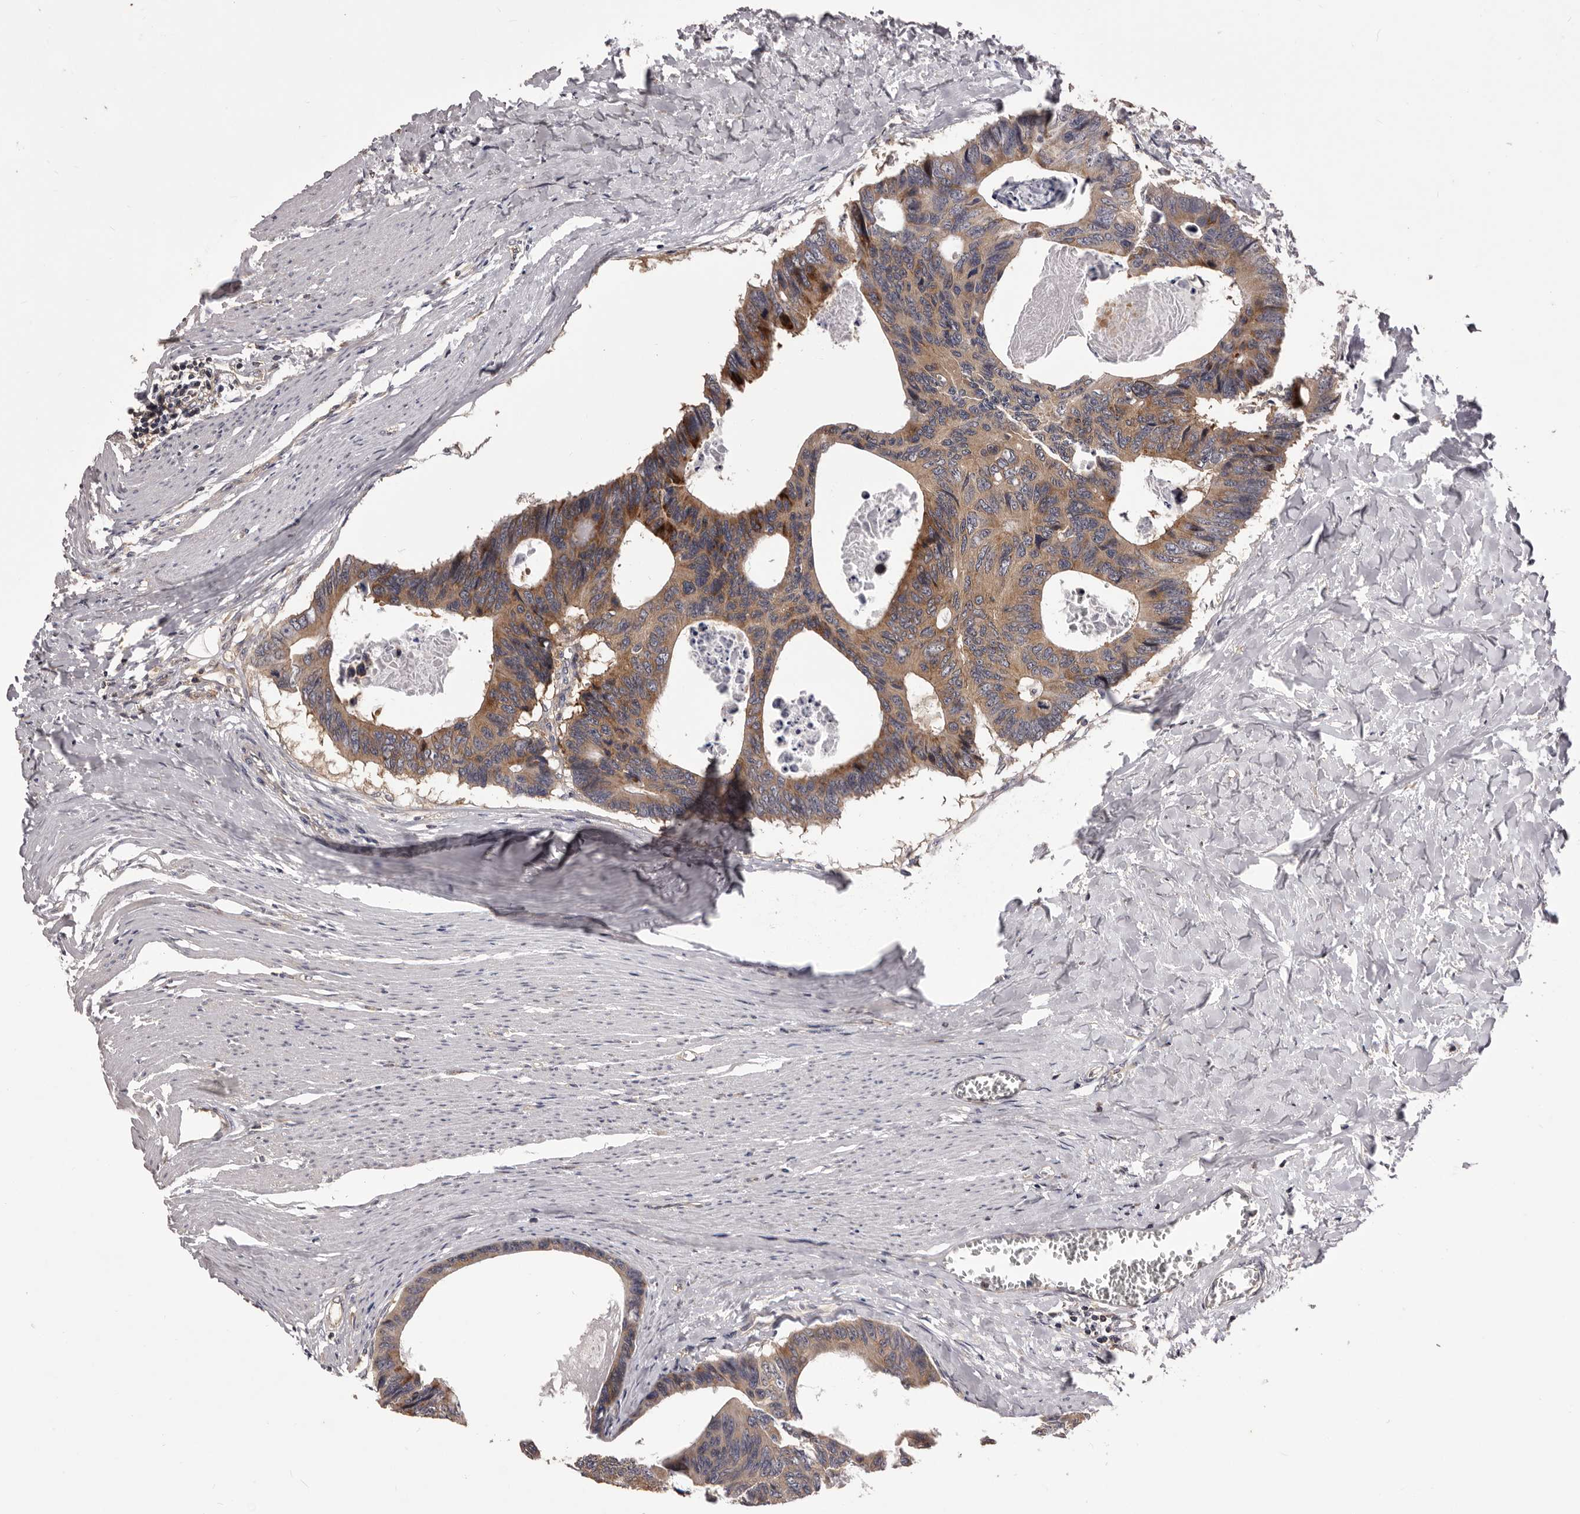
{"staining": {"intensity": "moderate", "quantity": ">75%", "location": "cytoplasmic/membranous"}, "tissue": "colorectal cancer", "cell_type": "Tumor cells", "image_type": "cancer", "snomed": [{"axis": "morphology", "description": "Adenocarcinoma, NOS"}, {"axis": "topography", "description": "Colon"}], "caption": "DAB immunohistochemical staining of human colorectal cancer reveals moderate cytoplasmic/membranous protein expression in approximately >75% of tumor cells.", "gene": "HBS1L", "patient": {"sex": "female", "age": 55}}